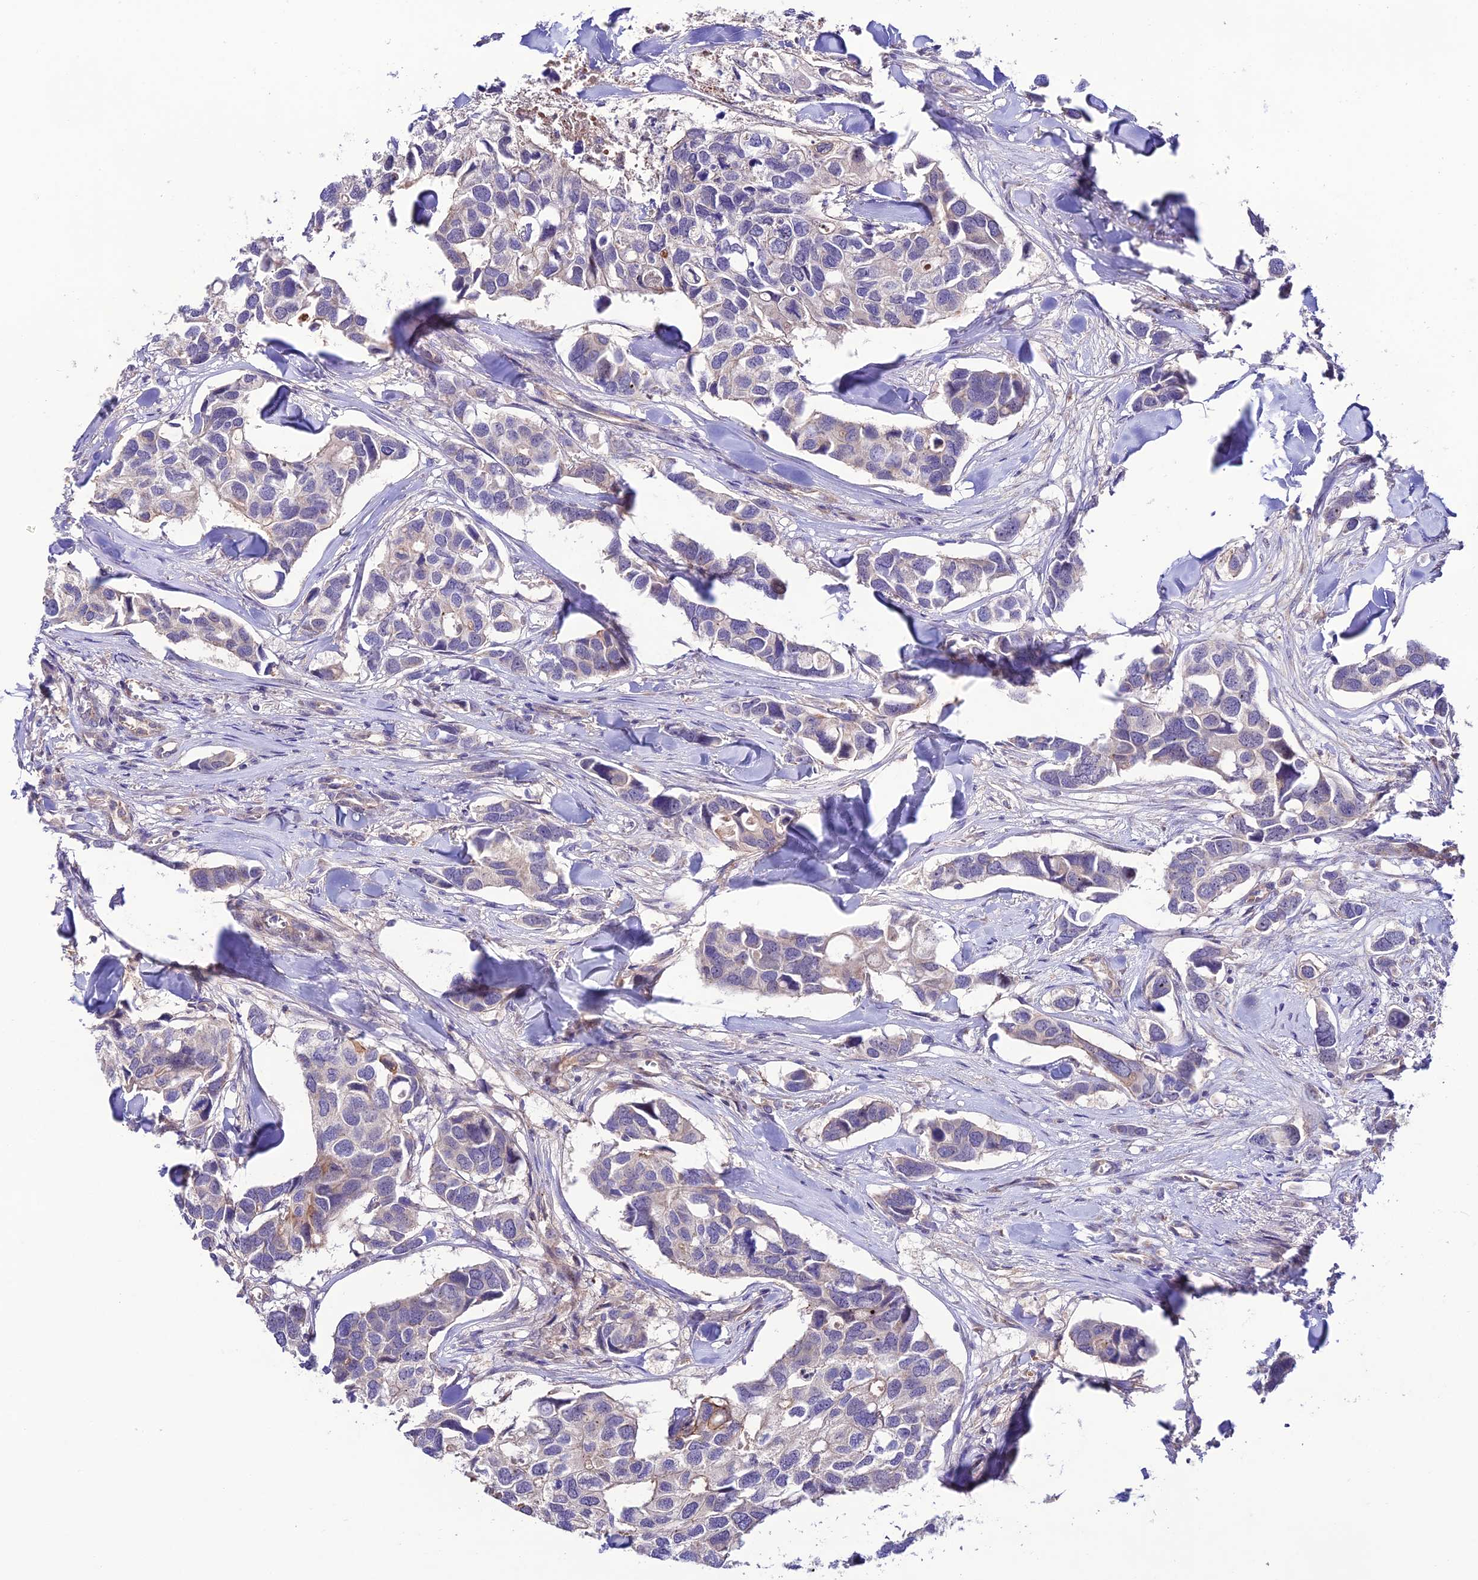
{"staining": {"intensity": "negative", "quantity": "none", "location": "none"}, "tissue": "breast cancer", "cell_type": "Tumor cells", "image_type": "cancer", "snomed": [{"axis": "morphology", "description": "Duct carcinoma"}, {"axis": "topography", "description": "Breast"}], "caption": "High magnification brightfield microscopy of breast cancer stained with DAB (brown) and counterstained with hematoxylin (blue): tumor cells show no significant expression.", "gene": "BRME1", "patient": {"sex": "female", "age": 83}}